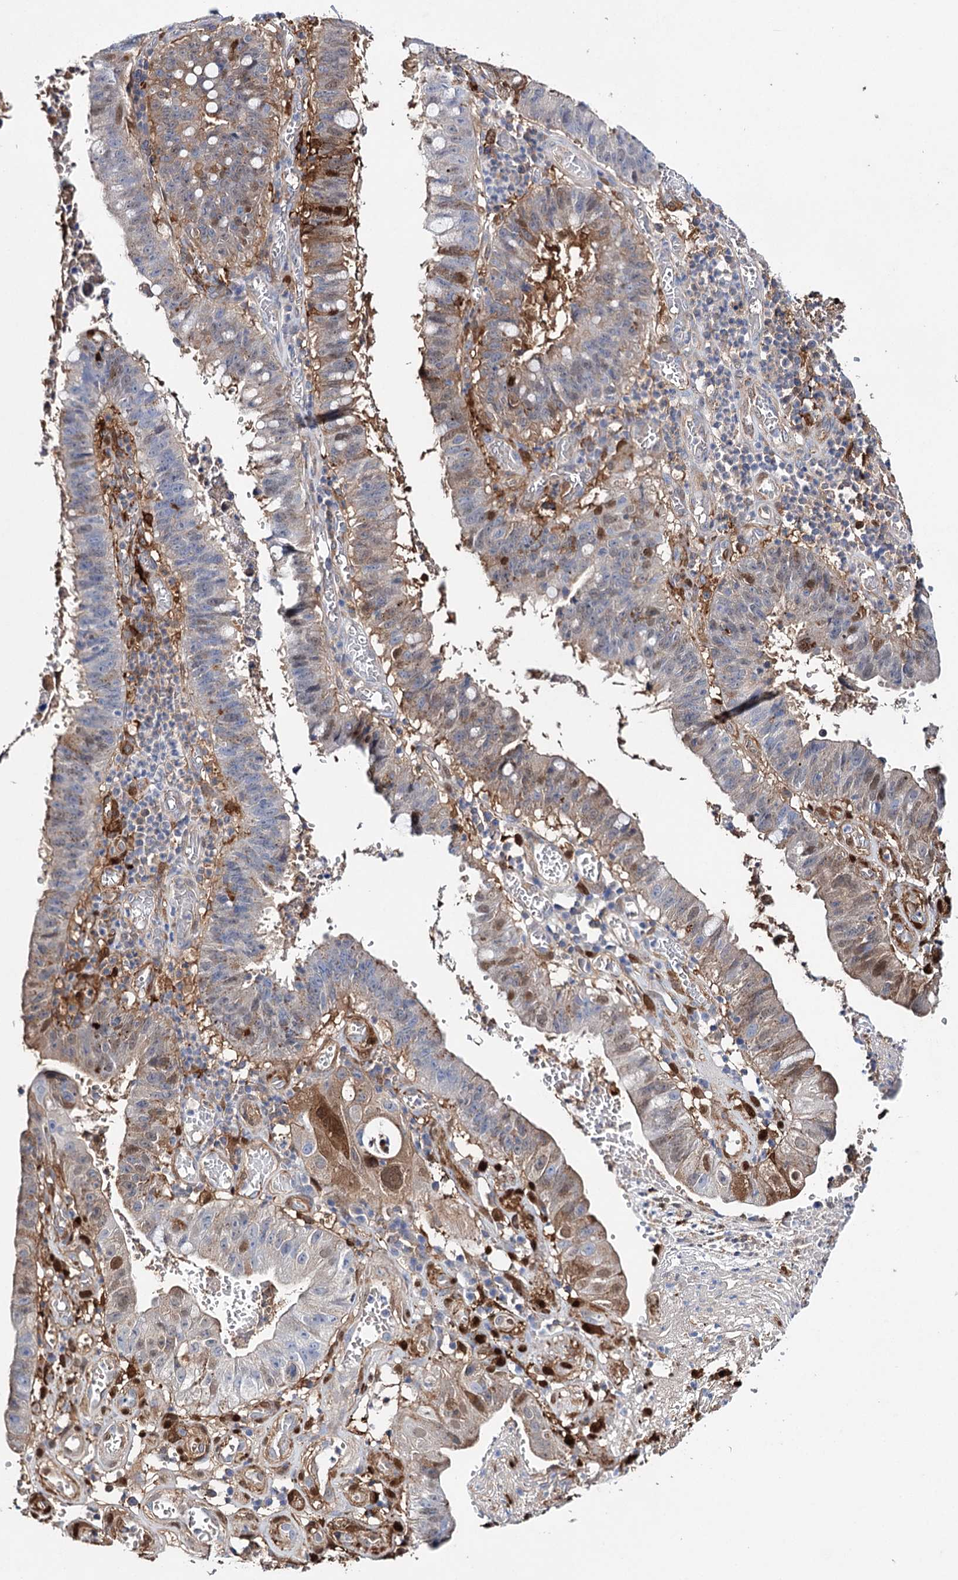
{"staining": {"intensity": "moderate", "quantity": "25%-75%", "location": "cytoplasmic/membranous,nuclear"}, "tissue": "stomach cancer", "cell_type": "Tumor cells", "image_type": "cancer", "snomed": [{"axis": "morphology", "description": "Adenocarcinoma, NOS"}, {"axis": "topography", "description": "Stomach"}], "caption": "Immunohistochemistry (IHC) of stomach cancer (adenocarcinoma) exhibits medium levels of moderate cytoplasmic/membranous and nuclear expression in approximately 25%-75% of tumor cells. Immunohistochemistry (IHC) stains the protein of interest in brown and the nuclei are stained blue.", "gene": "CFAP46", "patient": {"sex": "male", "age": 59}}